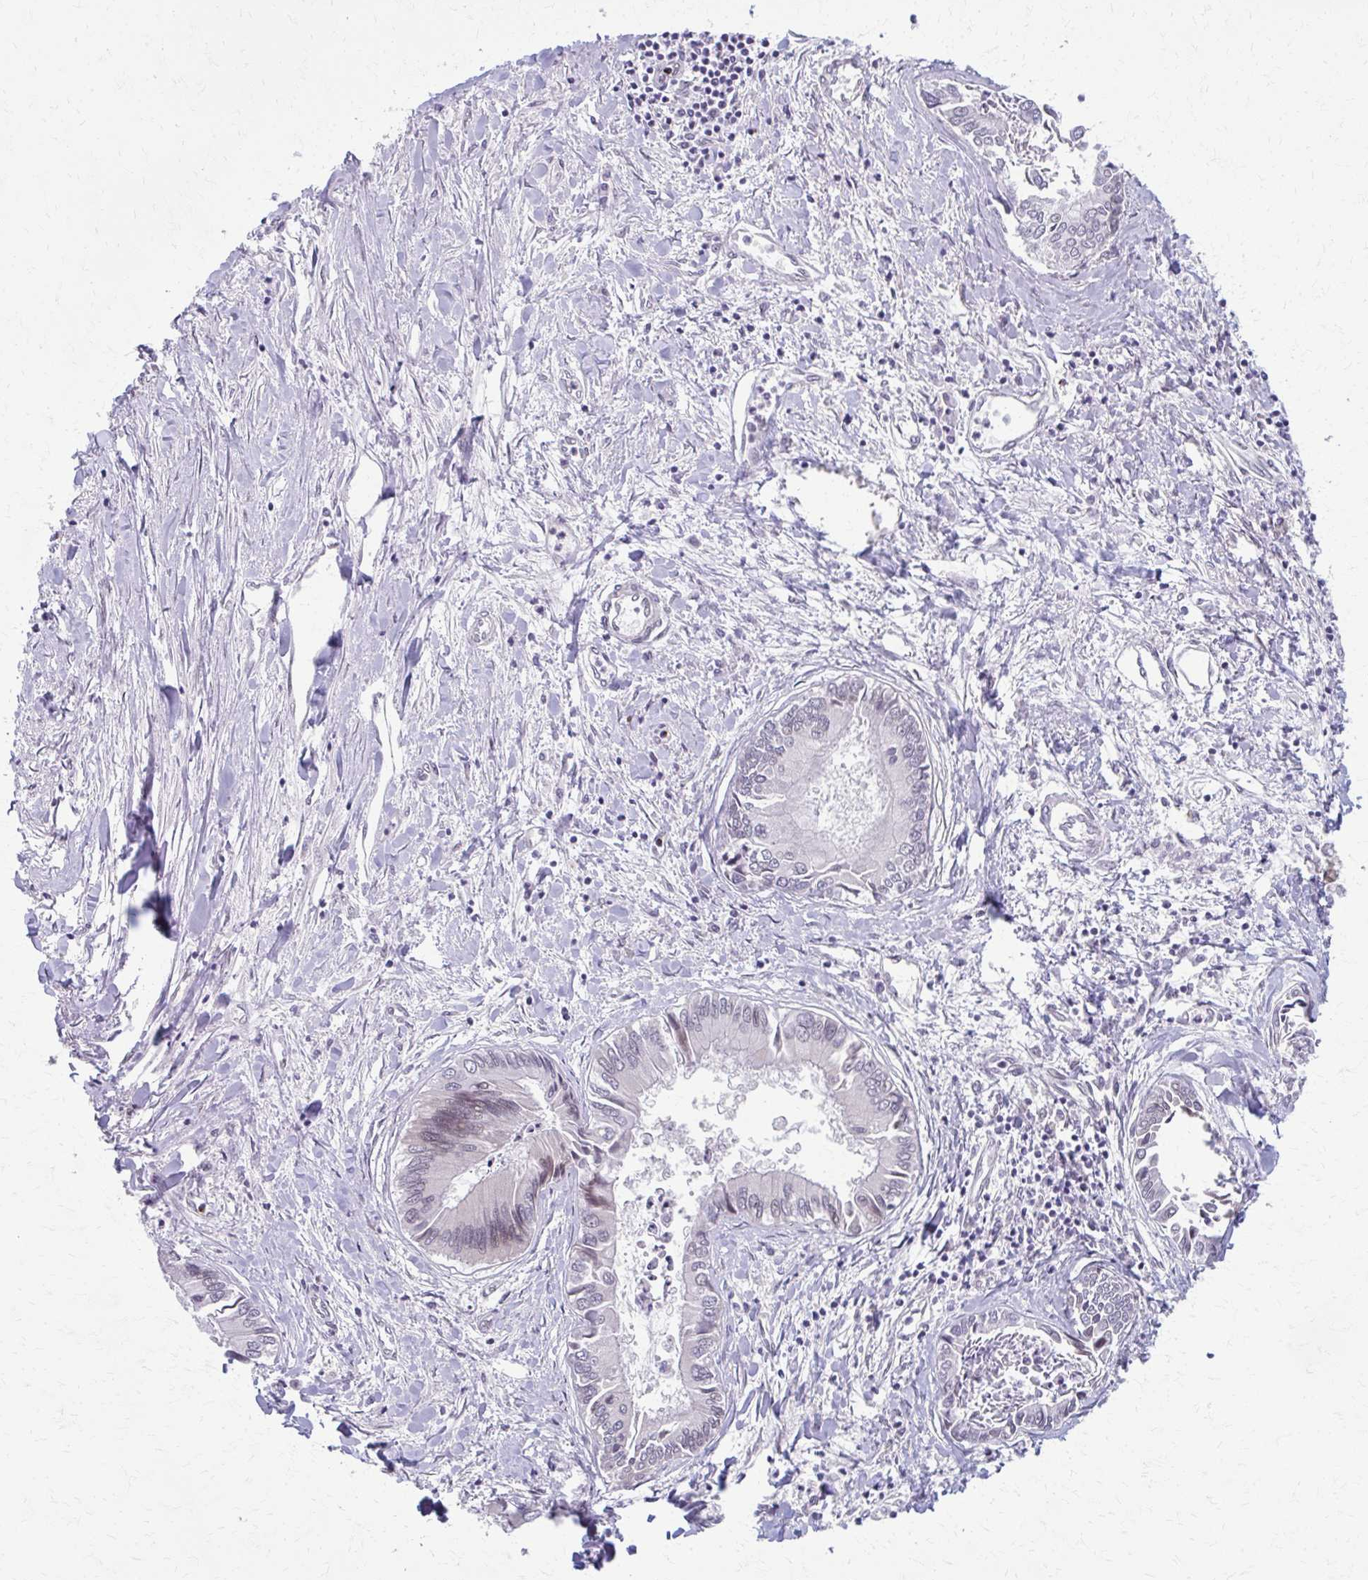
{"staining": {"intensity": "weak", "quantity": "<25%", "location": "nuclear"}, "tissue": "liver cancer", "cell_type": "Tumor cells", "image_type": "cancer", "snomed": [{"axis": "morphology", "description": "Cholangiocarcinoma"}, {"axis": "topography", "description": "Liver"}], "caption": "Protein analysis of liver cancer displays no significant expression in tumor cells. (IHC, brightfield microscopy, high magnification).", "gene": "SETBP1", "patient": {"sex": "male", "age": 66}}